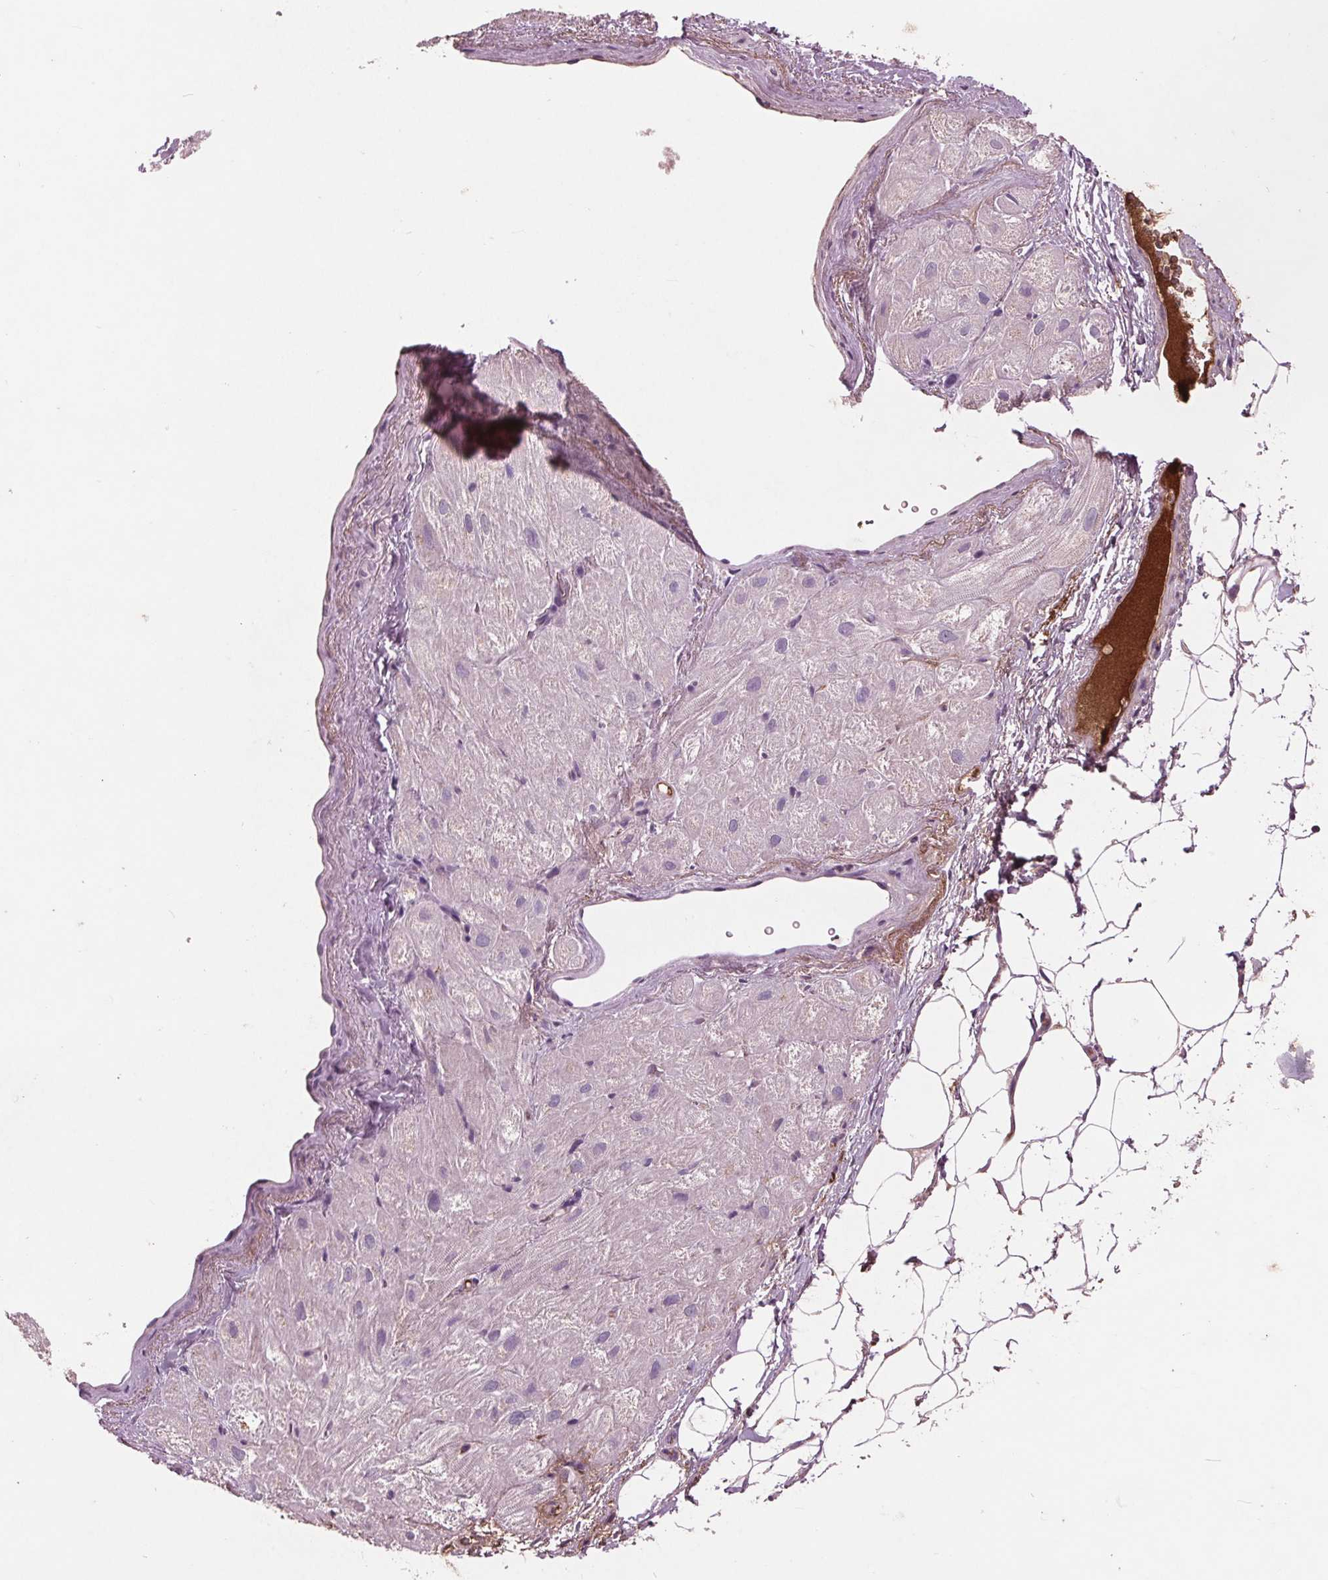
{"staining": {"intensity": "negative", "quantity": "none", "location": "none"}, "tissue": "heart muscle", "cell_type": "Cardiomyocytes", "image_type": "normal", "snomed": [{"axis": "morphology", "description": "Normal tissue, NOS"}, {"axis": "topography", "description": "Heart"}], "caption": "Immunohistochemistry histopathology image of unremarkable human heart muscle stained for a protein (brown), which displays no expression in cardiomyocytes.", "gene": "C6", "patient": {"sex": "female", "age": 69}}